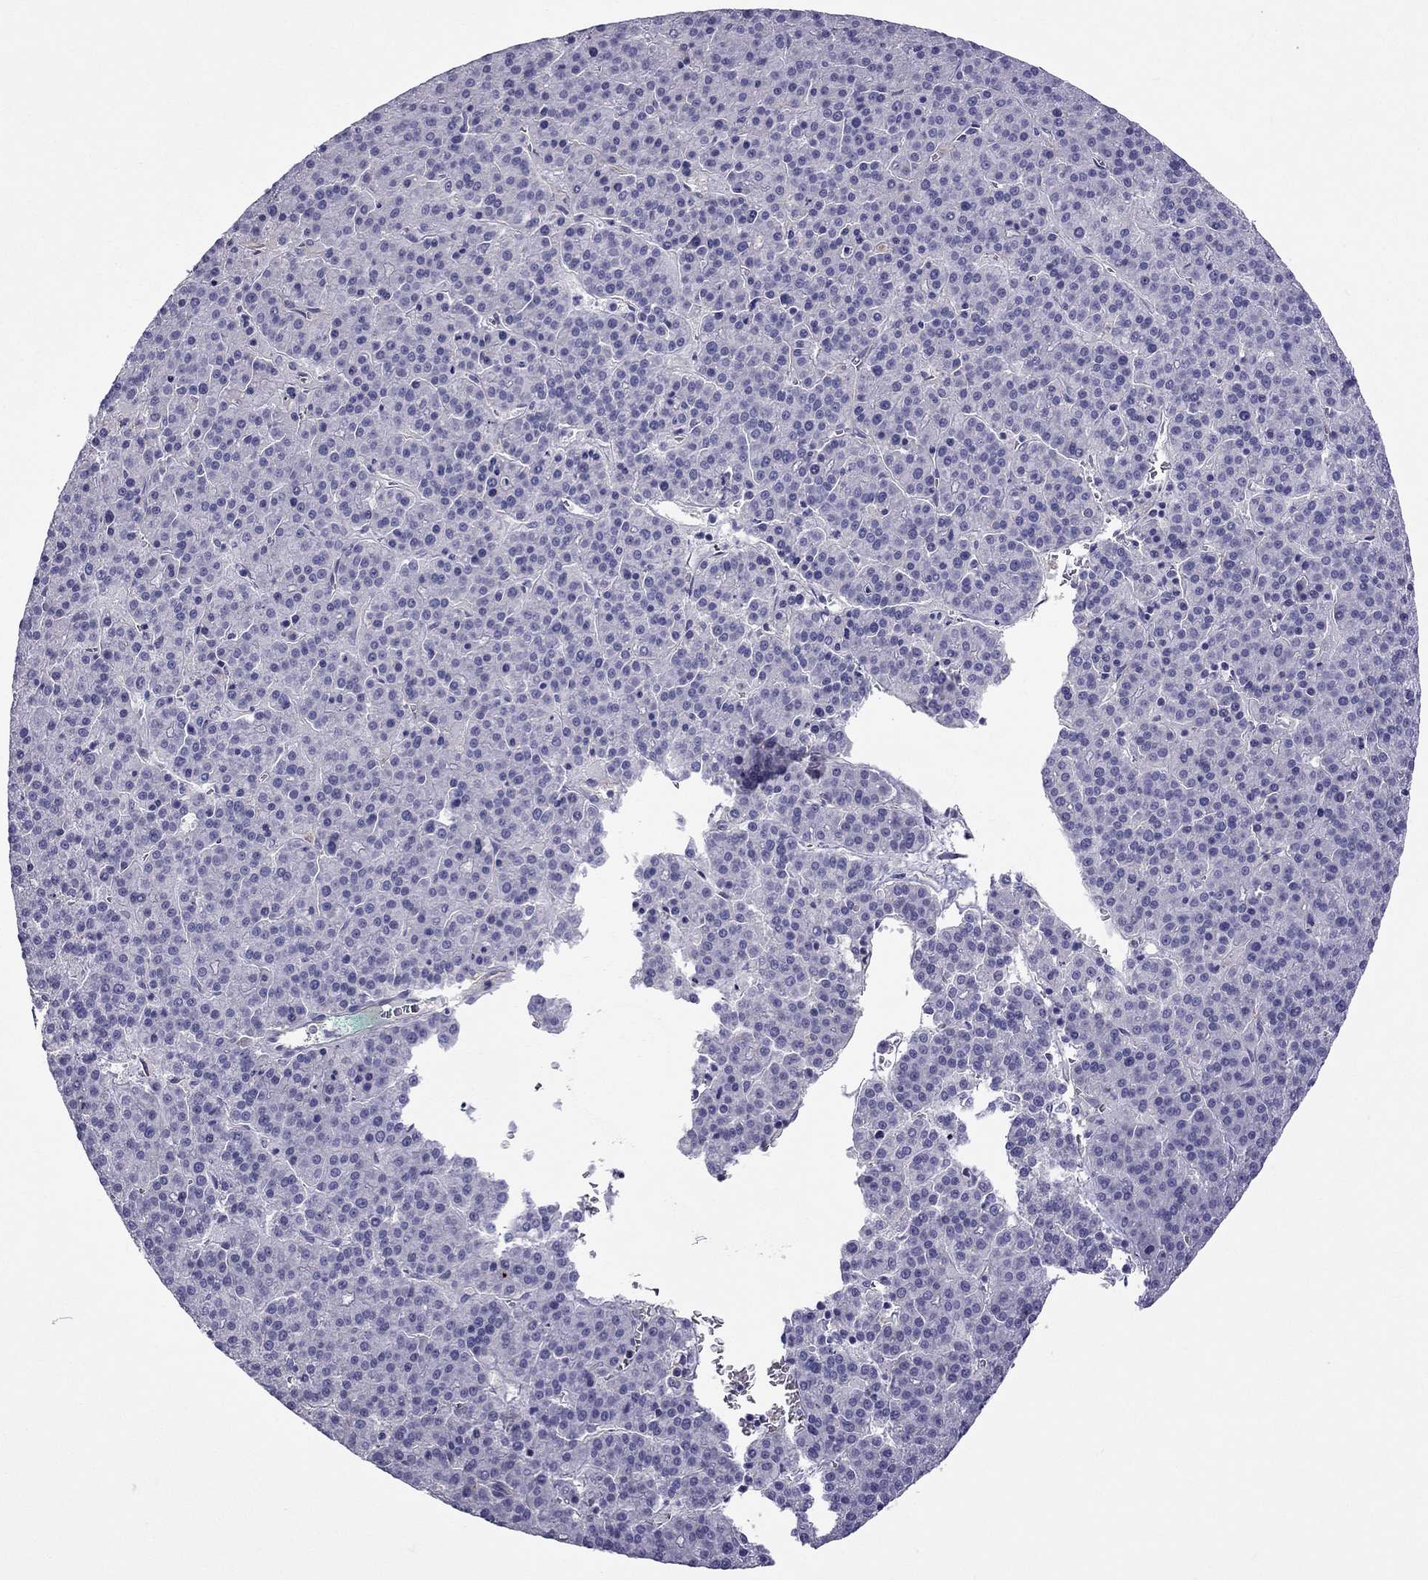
{"staining": {"intensity": "negative", "quantity": "none", "location": "none"}, "tissue": "liver cancer", "cell_type": "Tumor cells", "image_type": "cancer", "snomed": [{"axis": "morphology", "description": "Carcinoma, Hepatocellular, NOS"}, {"axis": "topography", "description": "Liver"}], "caption": "Immunohistochemistry (IHC) of human liver cancer (hepatocellular carcinoma) displays no staining in tumor cells.", "gene": "STOML3", "patient": {"sex": "female", "age": 58}}